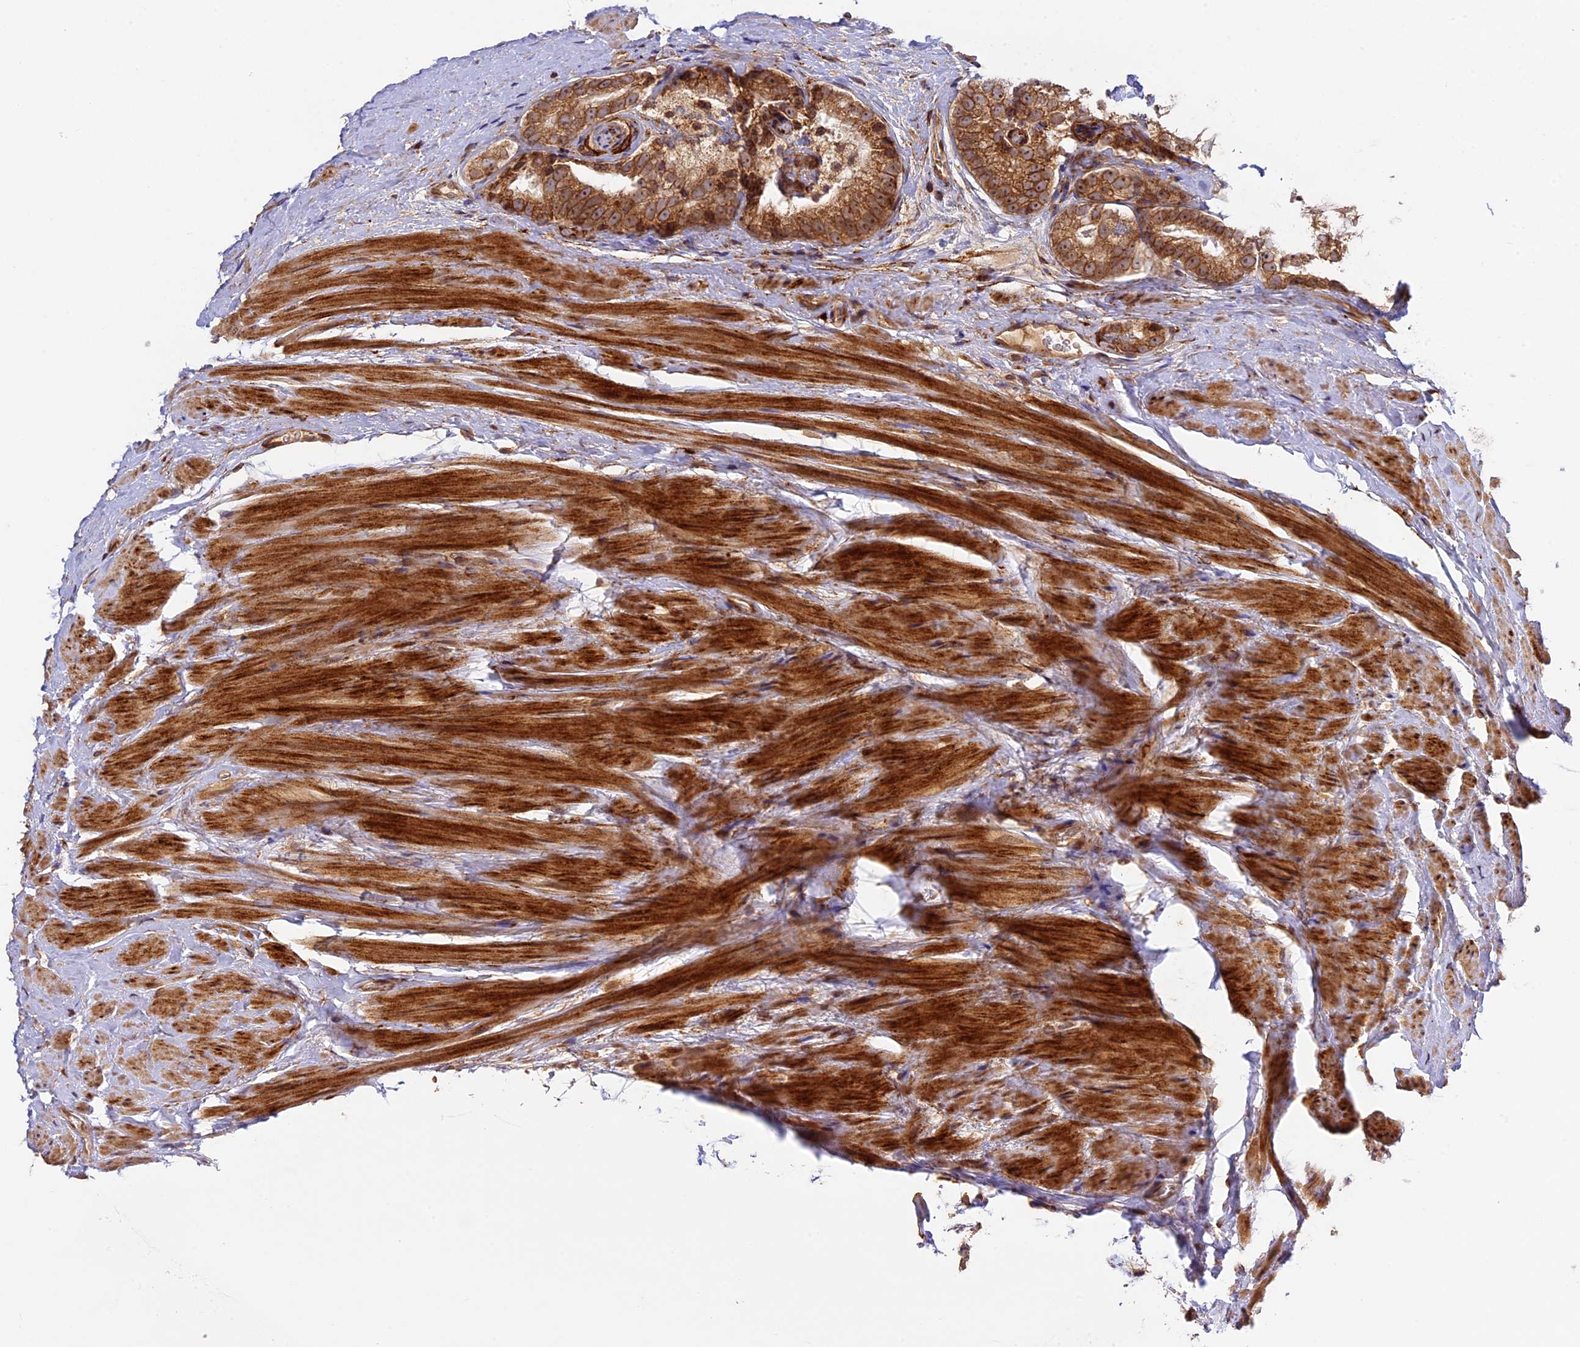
{"staining": {"intensity": "moderate", "quantity": ">75%", "location": "cytoplasmic/membranous,nuclear"}, "tissue": "prostate cancer", "cell_type": "Tumor cells", "image_type": "cancer", "snomed": [{"axis": "morphology", "description": "Adenocarcinoma, High grade"}, {"axis": "topography", "description": "Prostate"}], "caption": "Protein positivity by immunohistochemistry (IHC) reveals moderate cytoplasmic/membranous and nuclear expression in approximately >75% of tumor cells in prostate high-grade adenocarcinoma.", "gene": "DGKH", "patient": {"sex": "male", "age": 56}}